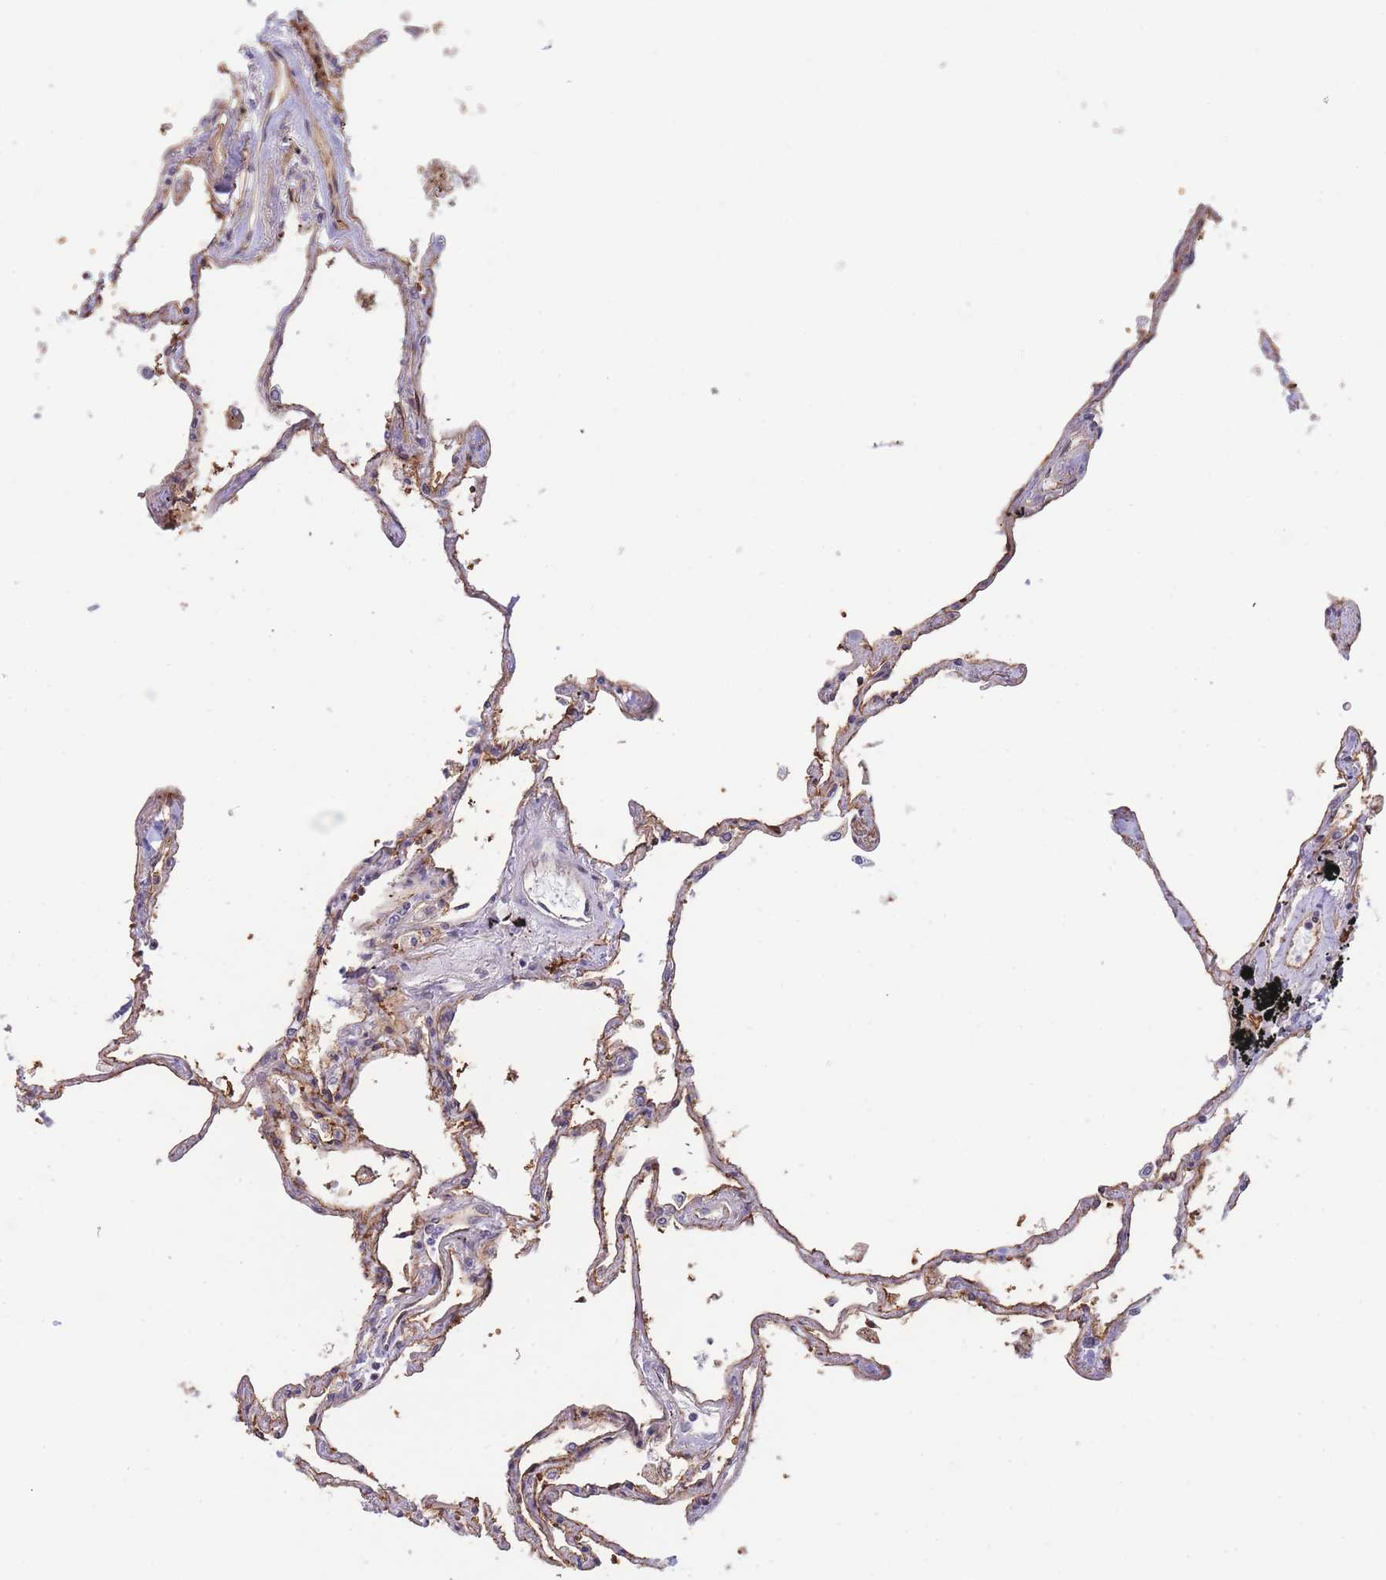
{"staining": {"intensity": "moderate", "quantity": "25%-75%", "location": "cytoplasmic/membranous,nuclear"}, "tissue": "lung", "cell_type": "Alveolar cells", "image_type": "normal", "snomed": [{"axis": "morphology", "description": "Normal tissue, NOS"}, {"axis": "topography", "description": "Lung"}], "caption": "Immunohistochemistry (IHC) photomicrograph of benign lung stained for a protein (brown), which shows medium levels of moderate cytoplasmic/membranous,nuclear expression in about 25%-75% of alveolar cells.", "gene": "BOD1L1", "patient": {"sex": "female", "age": 67}}